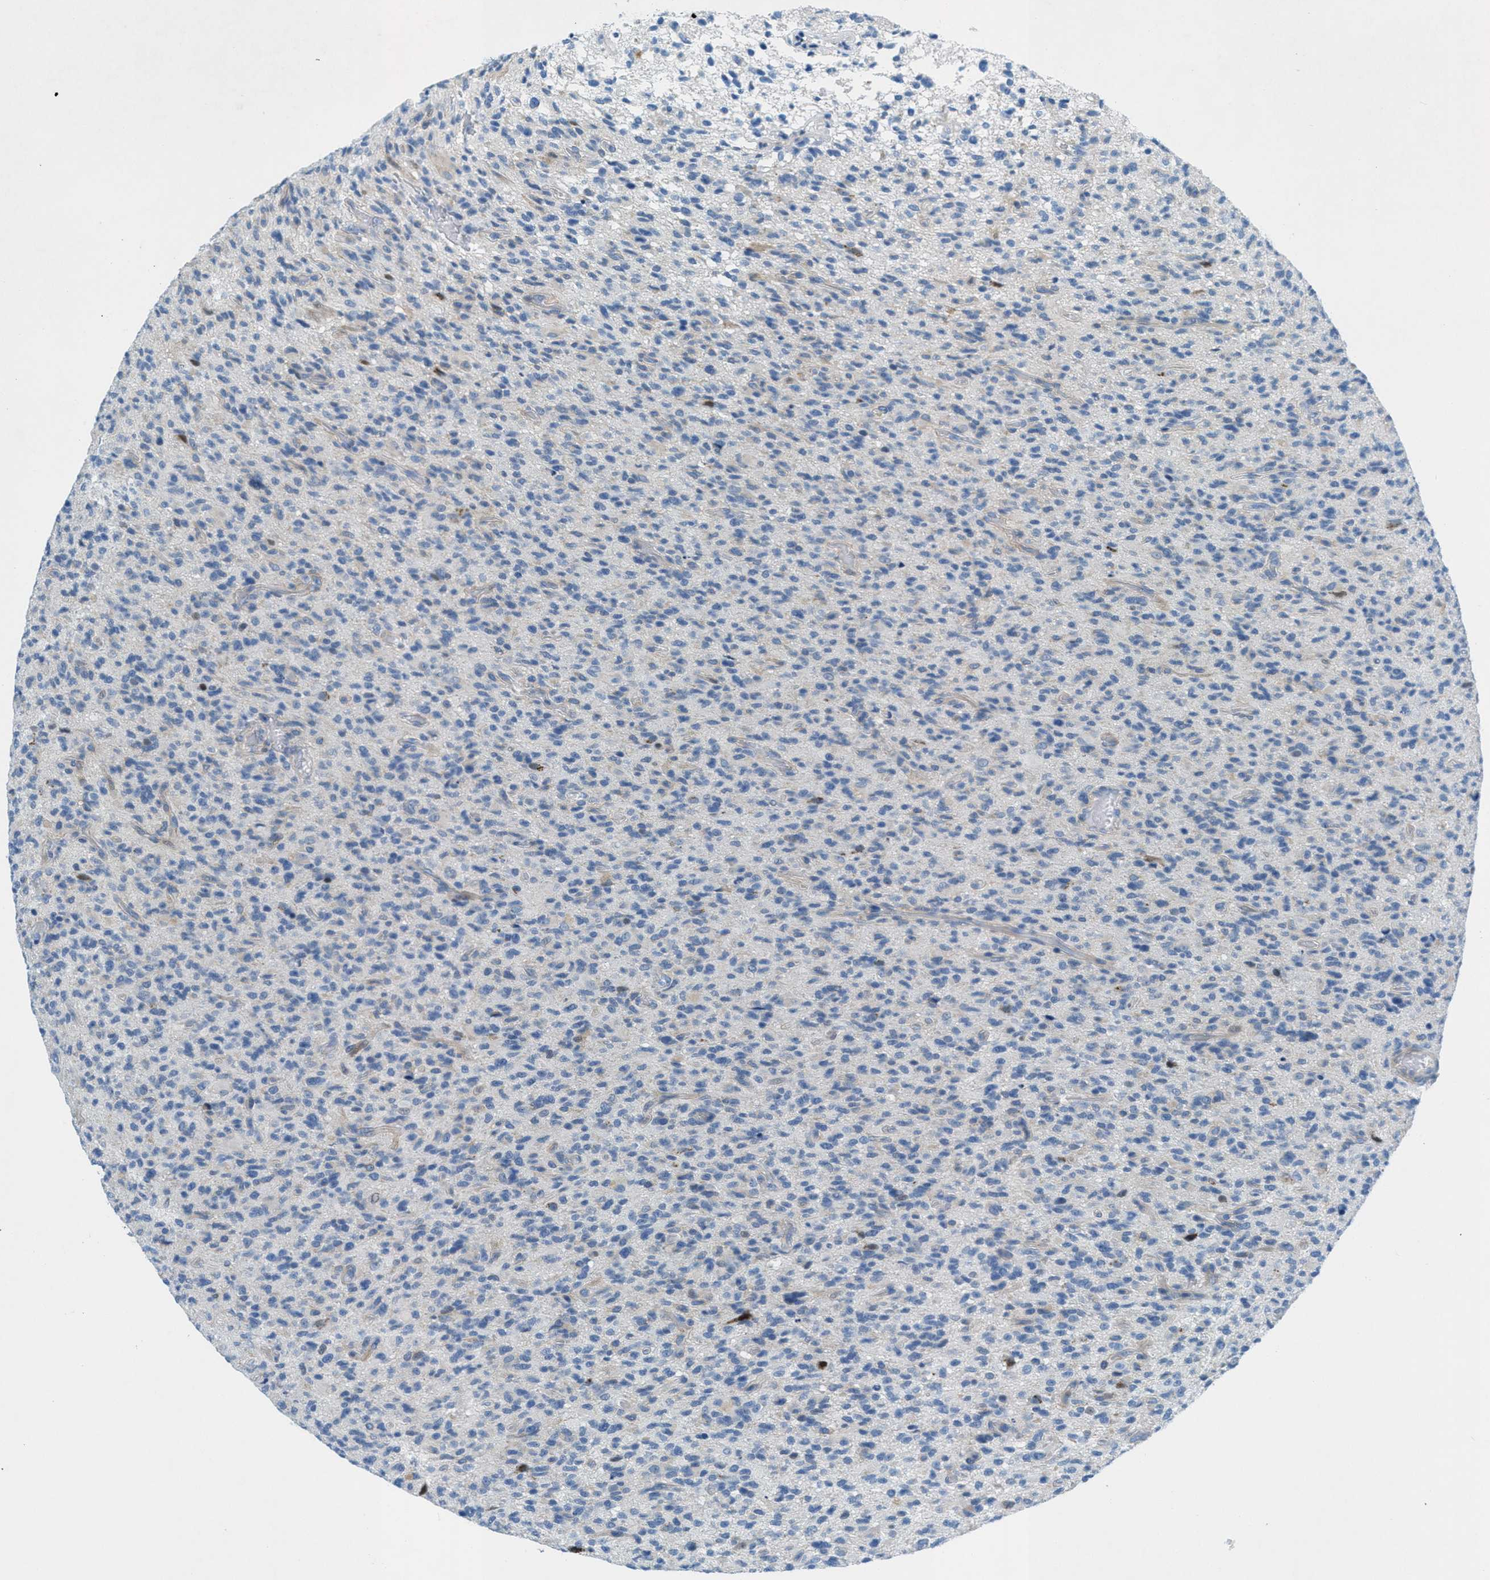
{"staining": {"intensity": "negative", "quantity": "none", "location": "none"}, "tissue": "glioma", "cell_type": "Tumor cells", "image_type": "cancer", "snomed": [{"axis": "morphology", "description": "Glioma, malignant, High grade"}, {"axis": "topography", "description": "Brain"}], "caption": "The immunohistochemistry (IHC) image has no significant staining in tumor cells of high-grade glioma (malignant) tissue.", "gene": "GALNT17", "patient": {"sex": "male", "age": 71}}